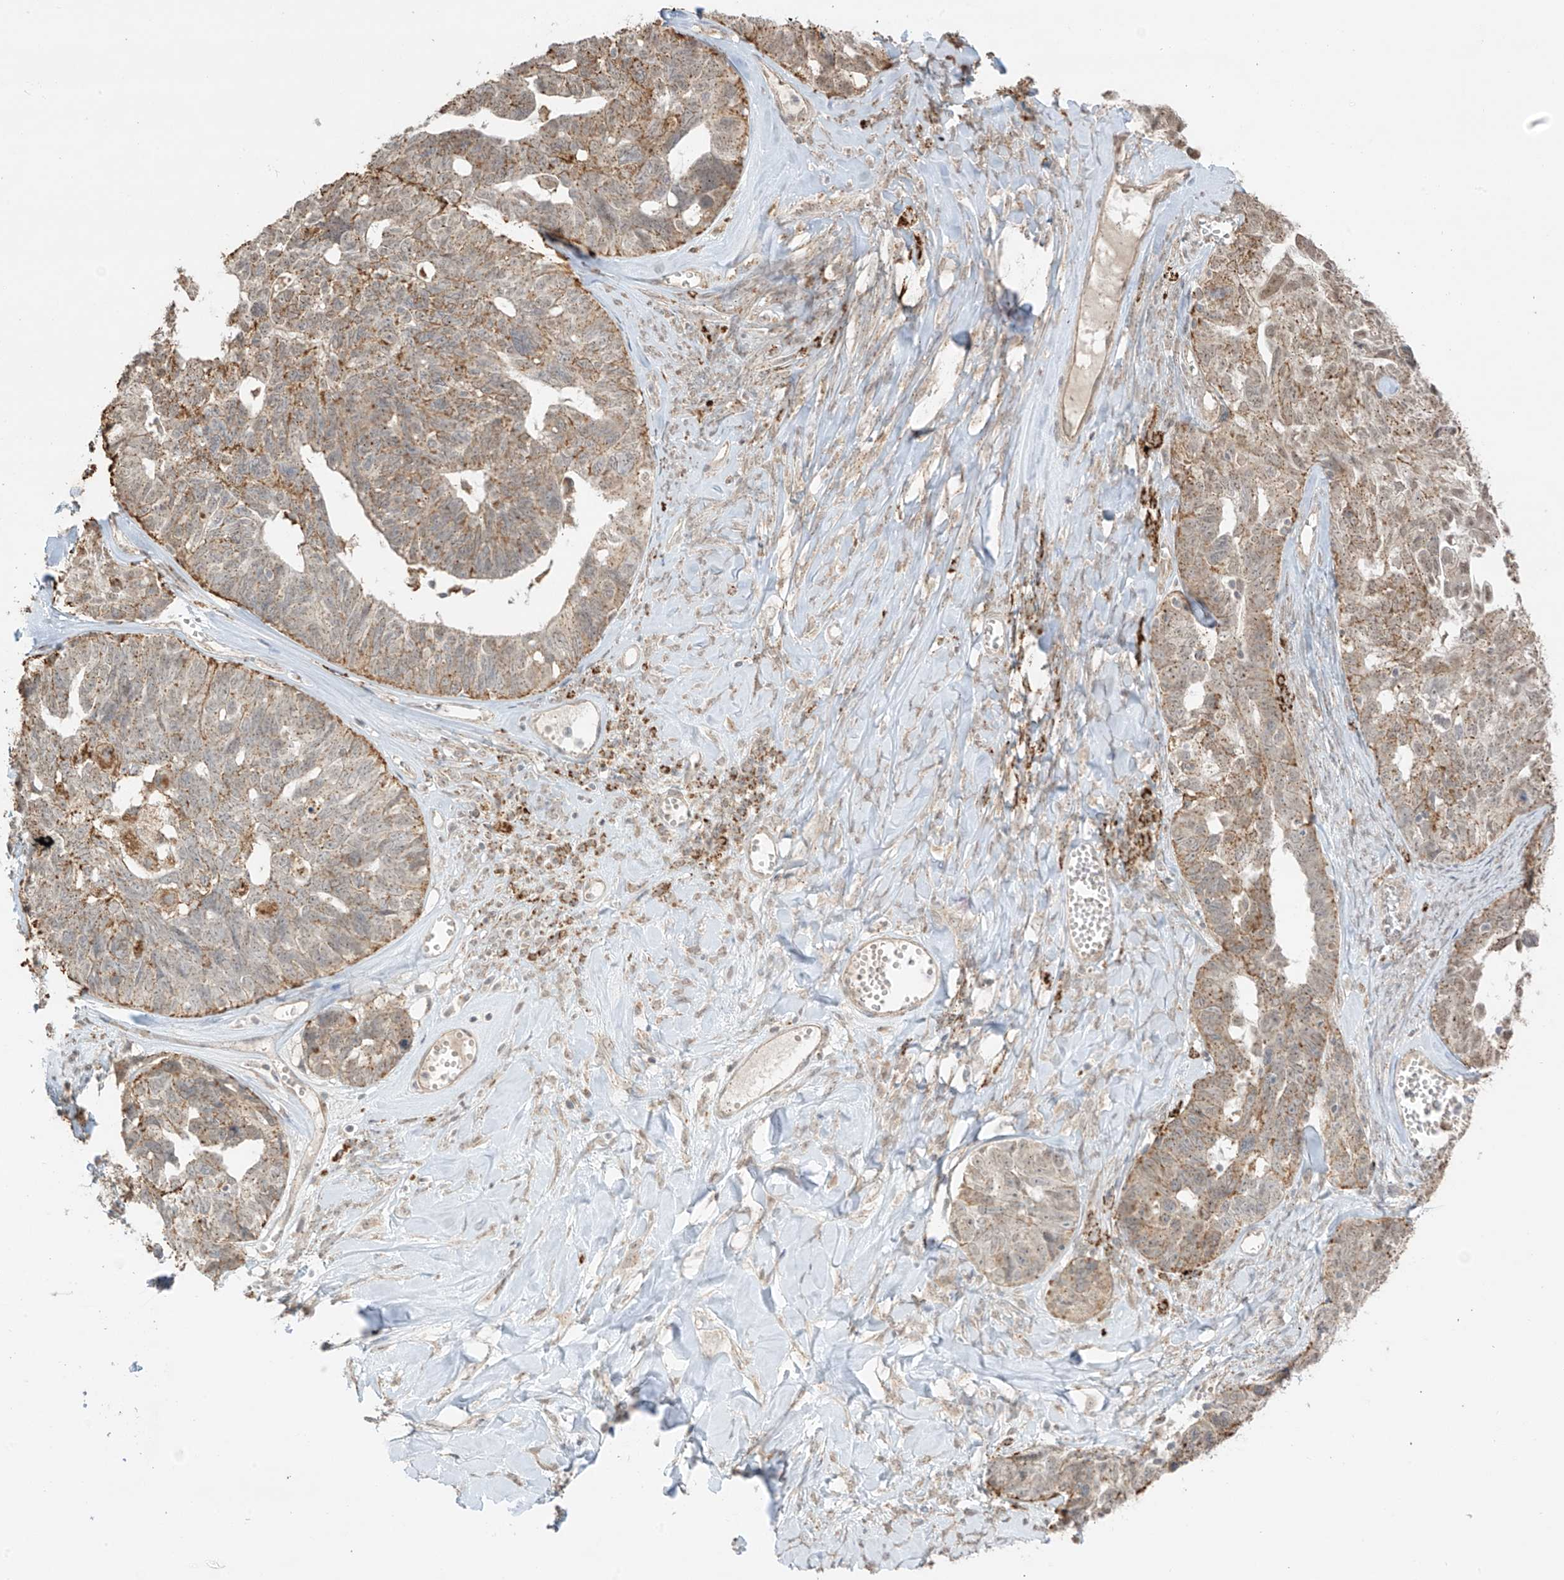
{"staining": {"intensity": "moderate", "quantity": "25%-75%", "location": "cytoplasmic/membranous"}, "tissue": "ovarian cancer", "cell_type": "Tumor cells", "image_type": "cancer", "snomed": [{"axis": "morphology", "description": "Cystadenocarcinoma, serous, NOS"}, {"axis": "topography", "description": "Ovary"}], "caption": "This histopathology image displays immunohistochemistry staining of ovarian cancer, with medium moderate cytoplasmic/membranous positivity in approximately 25%-75% of tumor cells.", "gene": "N4BP3", "patient": {"sex": "female", "age": 79}}